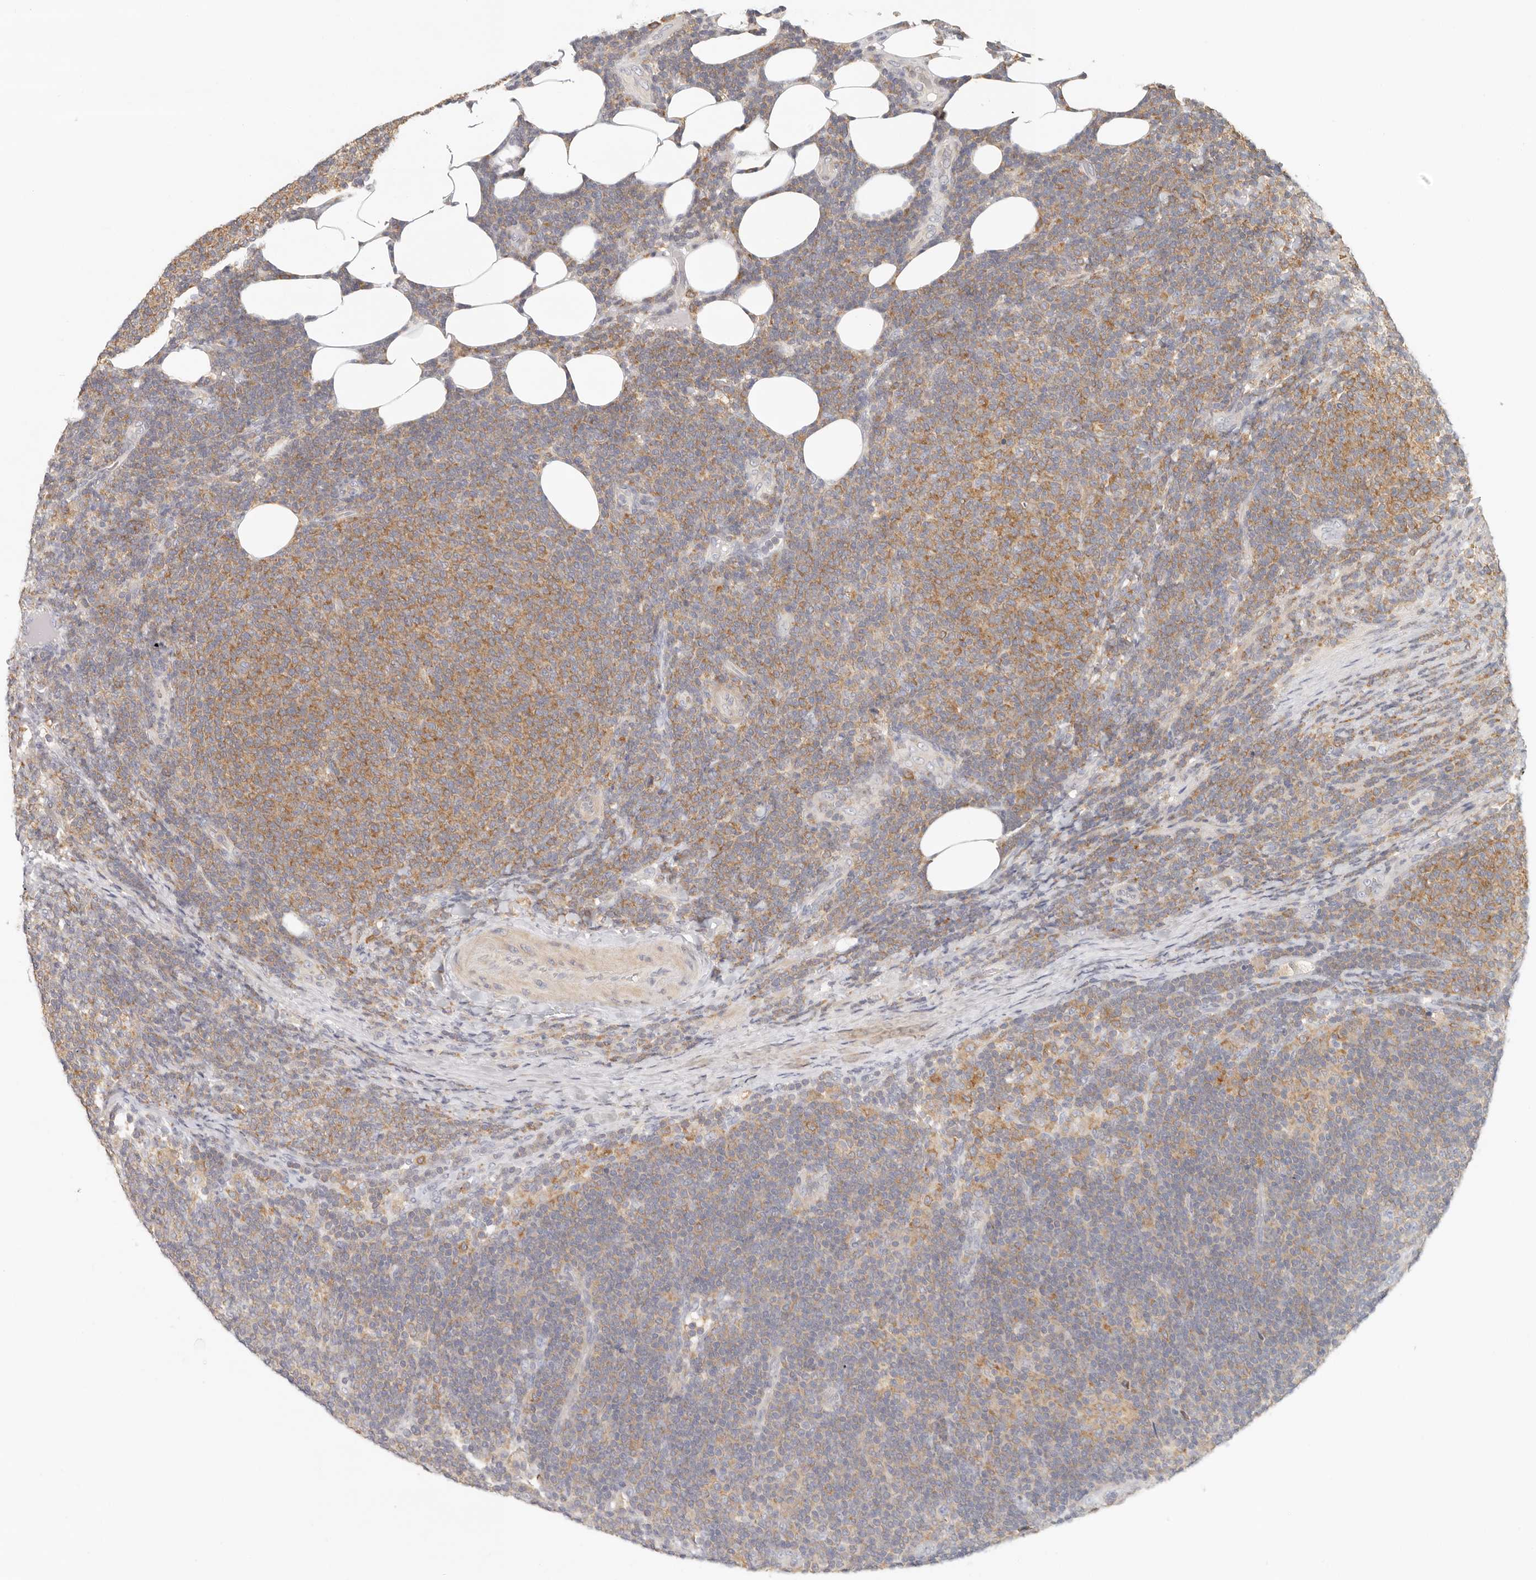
{"staining": {"intensity": "moderate", "quantity": "25%-75%", "location": "cytoplasmic/membranous"}, "tissue": "lymphoma", "cell_type": "Tumor cells", "image_type": "cancer", "snomed": [{"axis": "morphology", "description": "Malignant lymphoma, non-Hodgkin's type, Low grade"}, {"axis": "topography", "description": "Lymph node"}], "caption": "Malignant lymphoma, non-Hodgkin's type (low-grade) stained for a protein (brown) displays moderate cytoplasmic/membranous positive expression in approximately 25%-75% of tumor cells.", "gene": "ANXA9", "patient": {"sex": "male", "age": 66}}